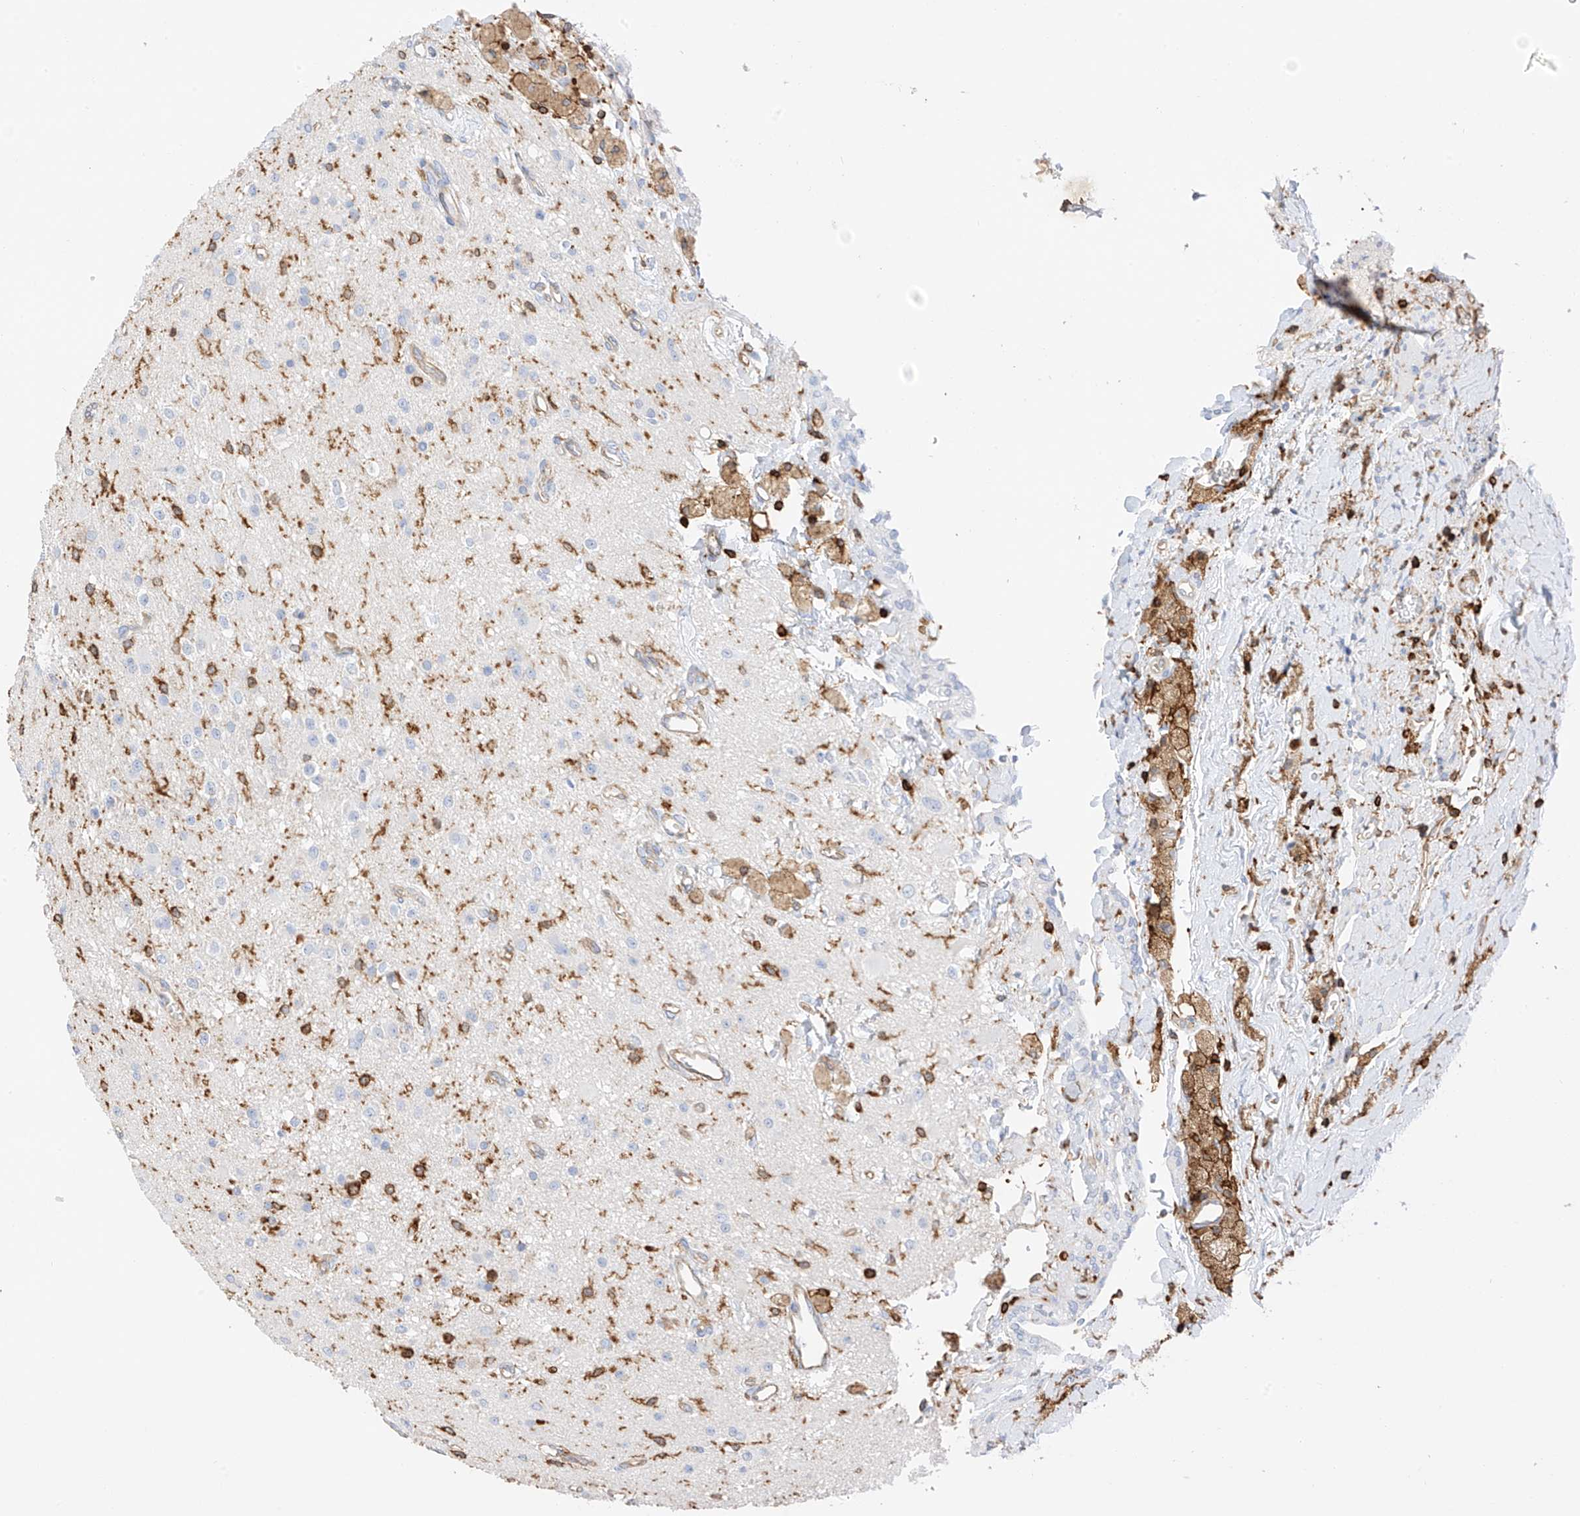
{"staining": {"intensity": "negative", "quantity": "none", "location": "none"}, "tissue": "glioma", "cell_type": "Tumor cells", "image_type": "cancer", "snomed": [{"axis": "morphology", "description": "Glioma, malignant, High grade"}, {"axis": "topography", "description": "Brain"}], "caption": "Tumor cells are negative for brown protein staining in glioma.", "gene": "ARHGAP25", "patient": {"sex": "male", "age": 34}}